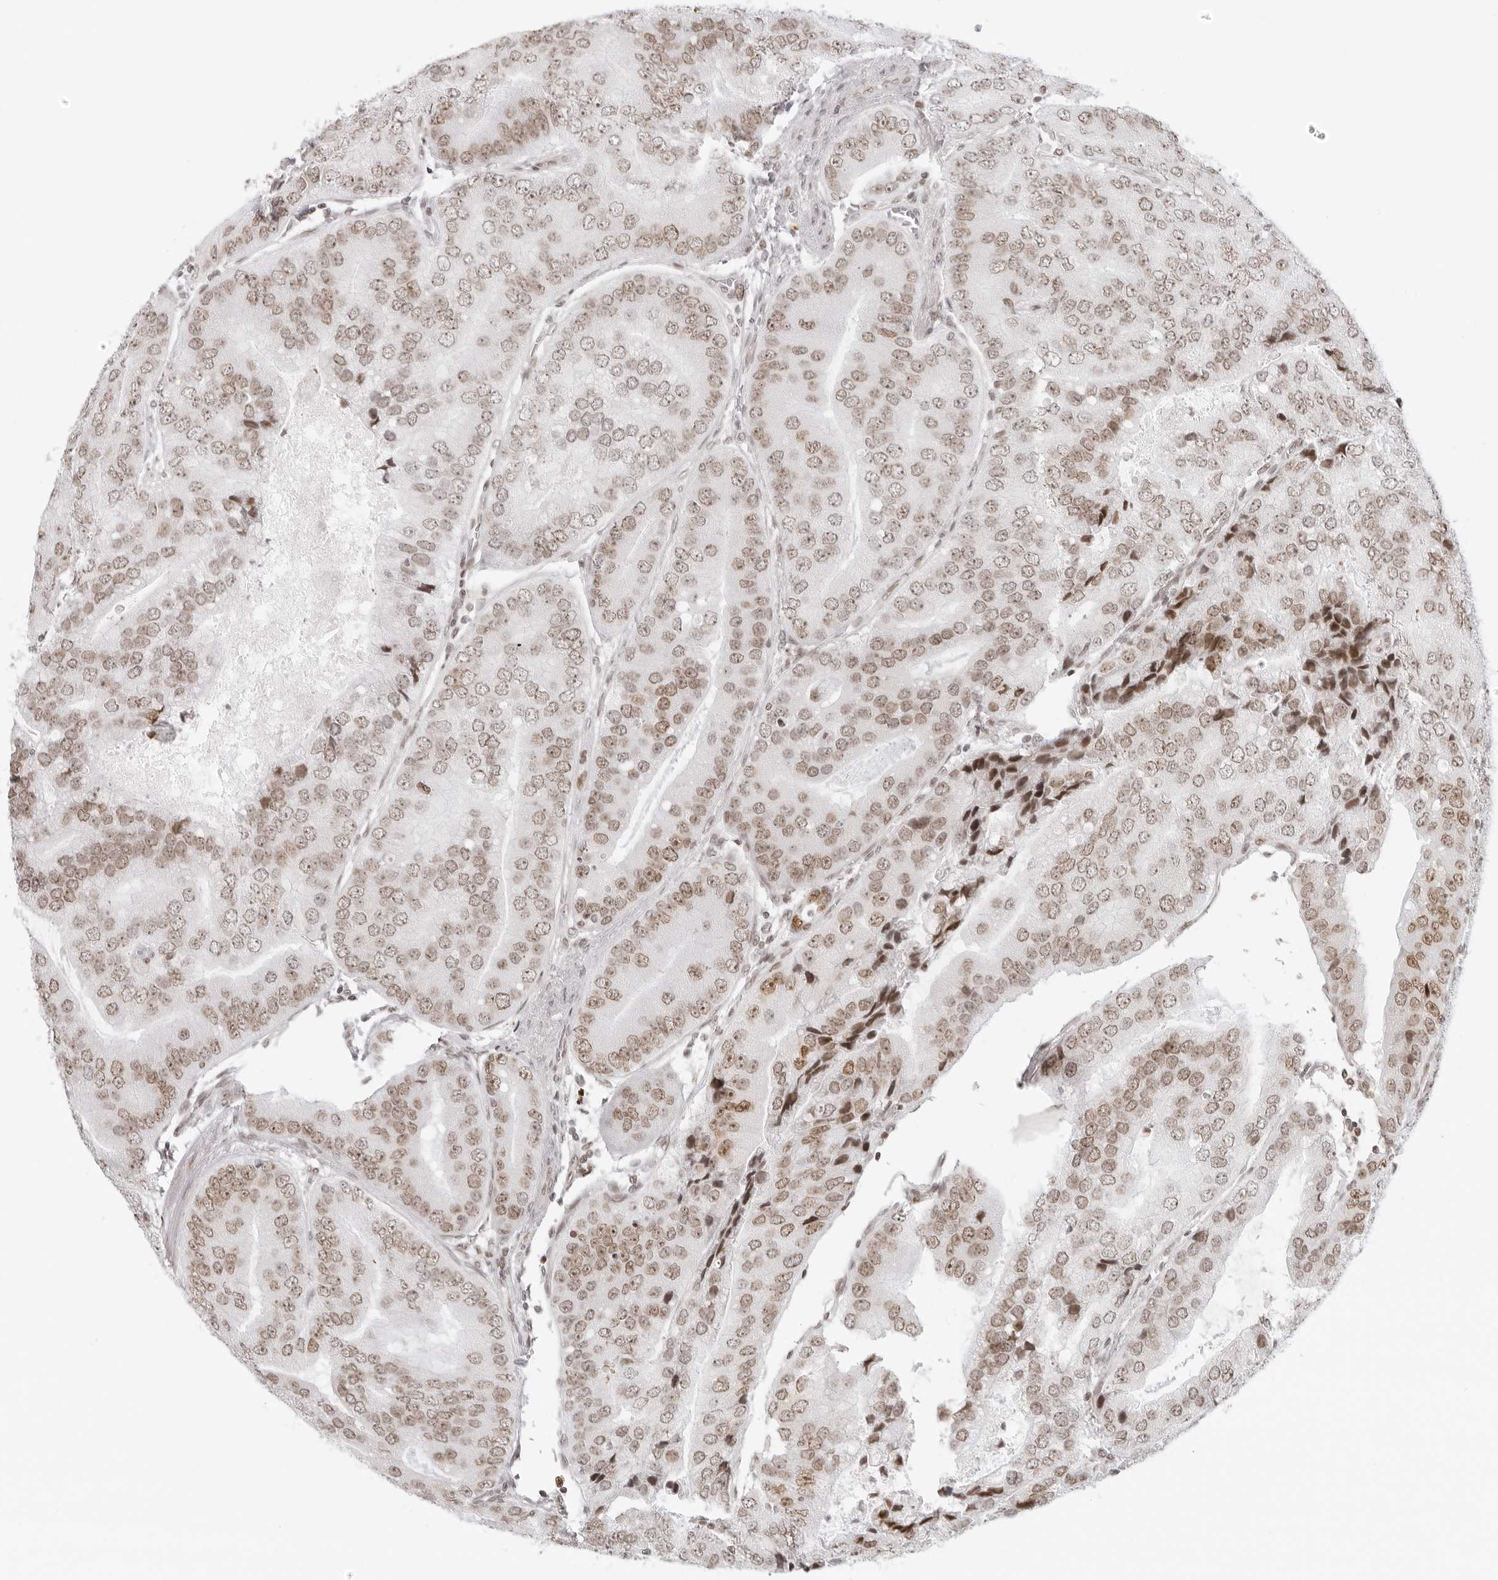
{"staining": {"intensity": "moderate", "quantity": ">75%", "location": "nuclear"}, "tissue": "prostate cancer", "cell_type": "Tumor cells", "image_type": "cancer", "snomed": [{"axis": "morphology", "description": "Adenocarcinoma, High grade"}, {"axis": "topography", "description": "Prostate"}], "caption": "About >75% of tumor cells in high-grade adenocarcinoma (prostate) show moderate nuclear protein expression as visualized by brown immunohistochemical staining.", "gene": "RCC1", "patient": {"sex": "male", "age": 70}}